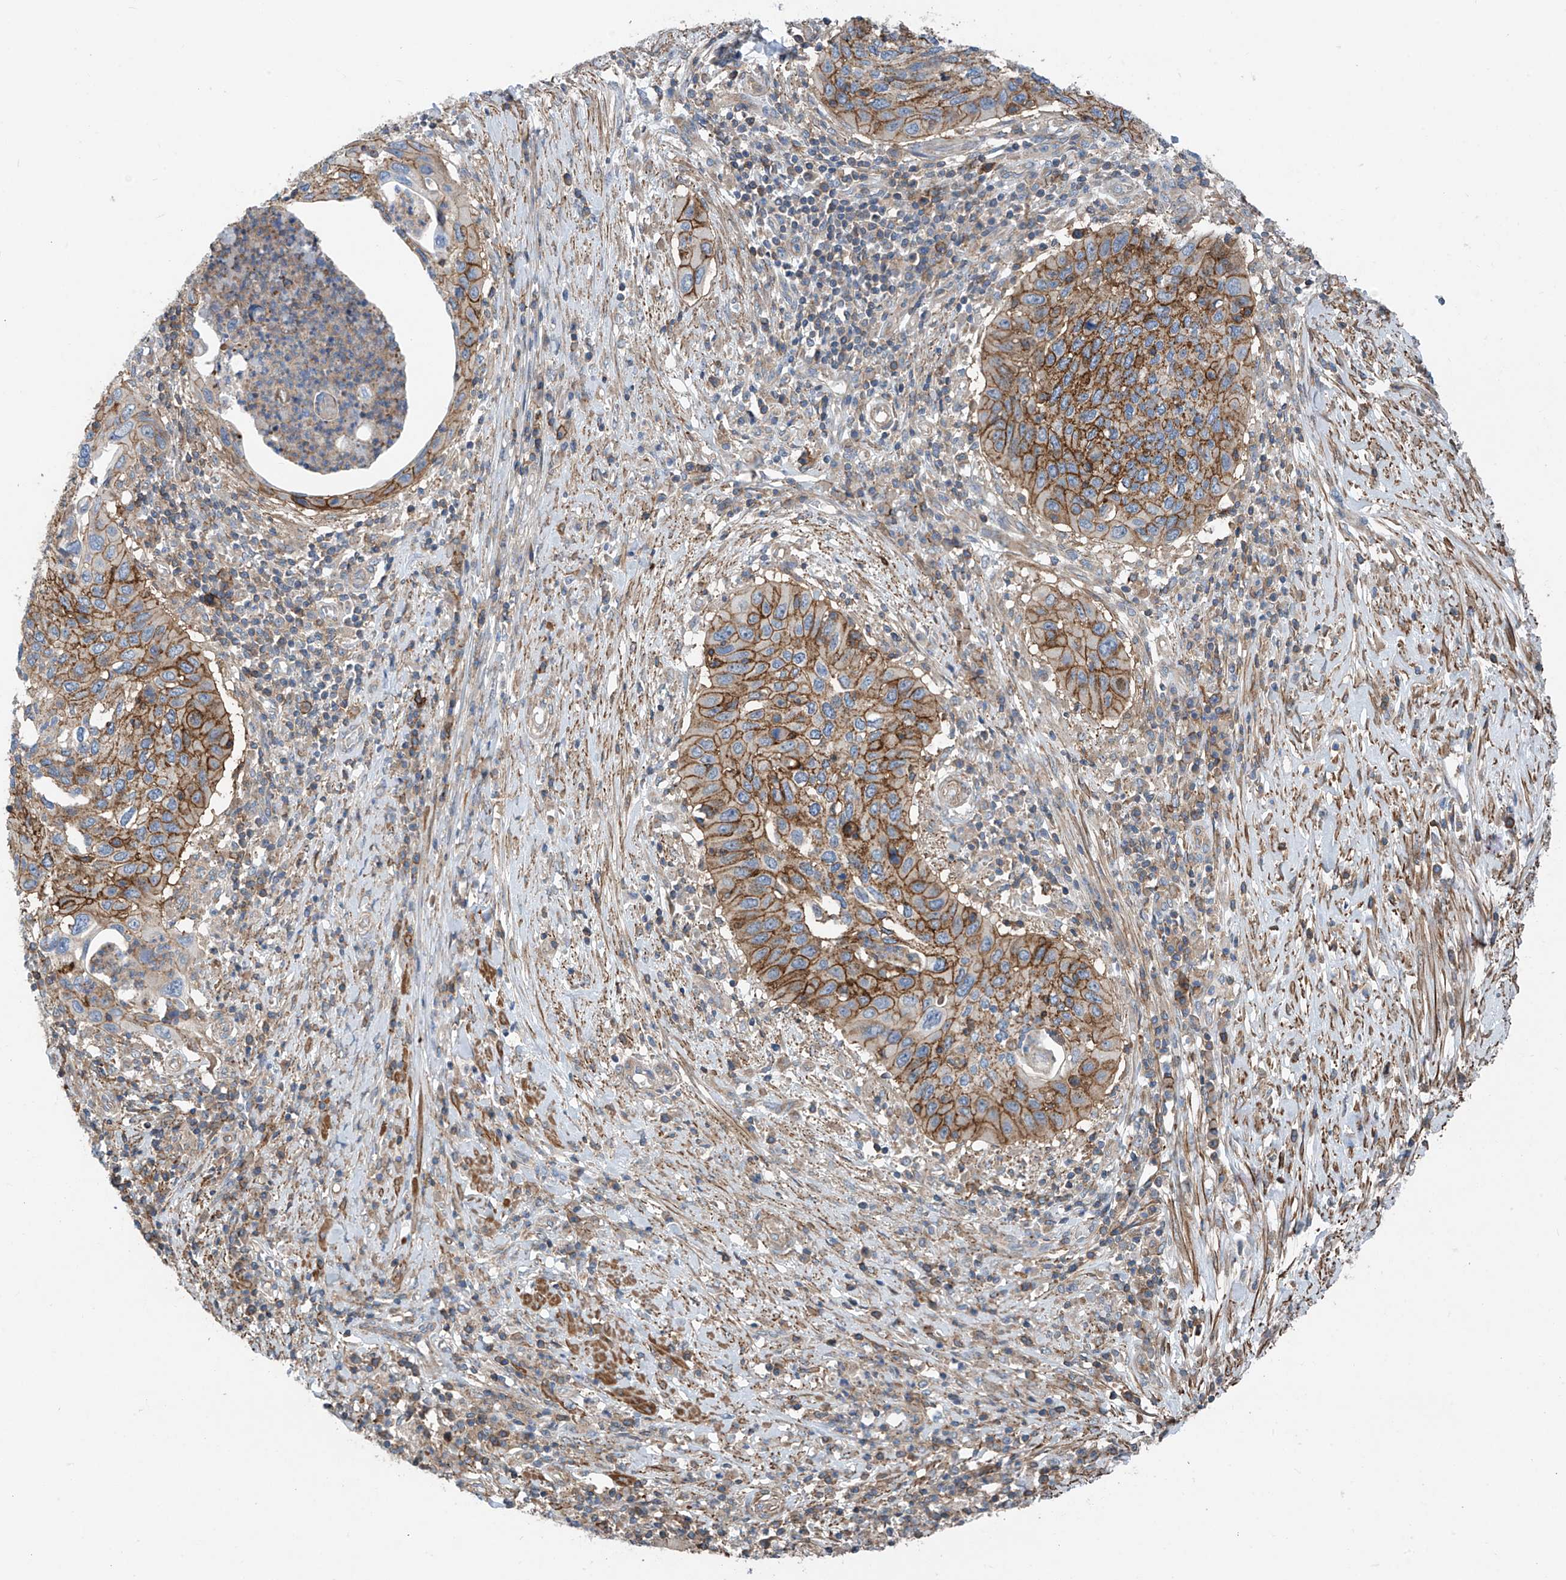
{"staining": {"intensity": "moderate", "quantity": "25%-75%", "location": "cytoplasmic/membranous"}, "tissue": "cervical cancer", "cell_type": "Tumor cells", "image_type": "cancer", "snomed": [{"axis": "morphology", "description": "Squamous cell carcinoma, NOS"}, {"axis": "topography", "description": "Cervix"}], "caption": "Cervical cancer tissue shows moderate cytoplasmic/membranous positivity in approximately 25%-75% of tumor cells, visualized by immunohistochemistry.", "gene": "SLC1A5", "patient": {"sex": "female", "age": 38}}